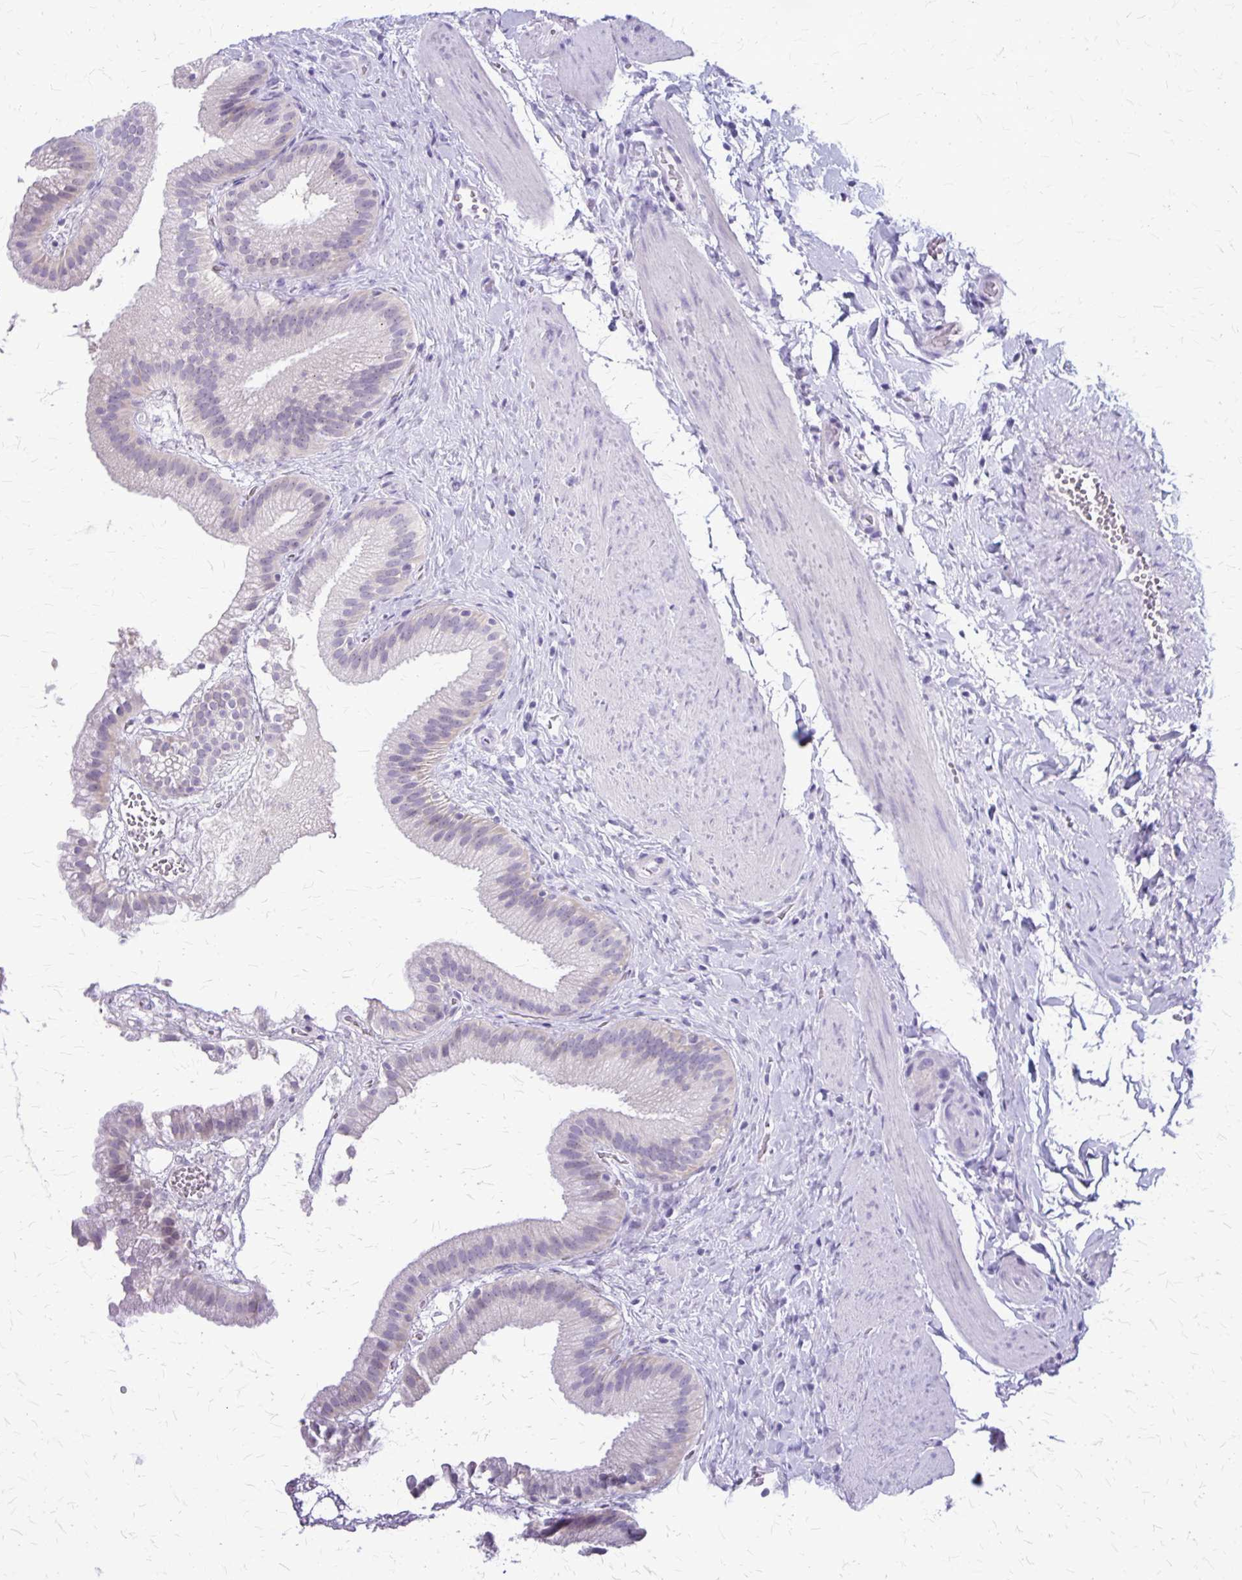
{"staining": {"intensity": "negative", "quantity": "none", "location": "none"}, "tissue": "gallbladder", "cell_type": "Glandular cells", "image_type": "normal", "snomed": [{"axis": "morphology", "description": "Normal tissue, NOS"}, {"axis": "topography", "description": "Gallbladder"}], "caption": "Micrograph shows no significant protein positivity in glandular cells of normal gallbladder. (Immunohistochemistry (ihc), brightfield microscopy, high magnification).", "gene": "PLXNB3", "patient": {"sex": "female", "age": 63}}